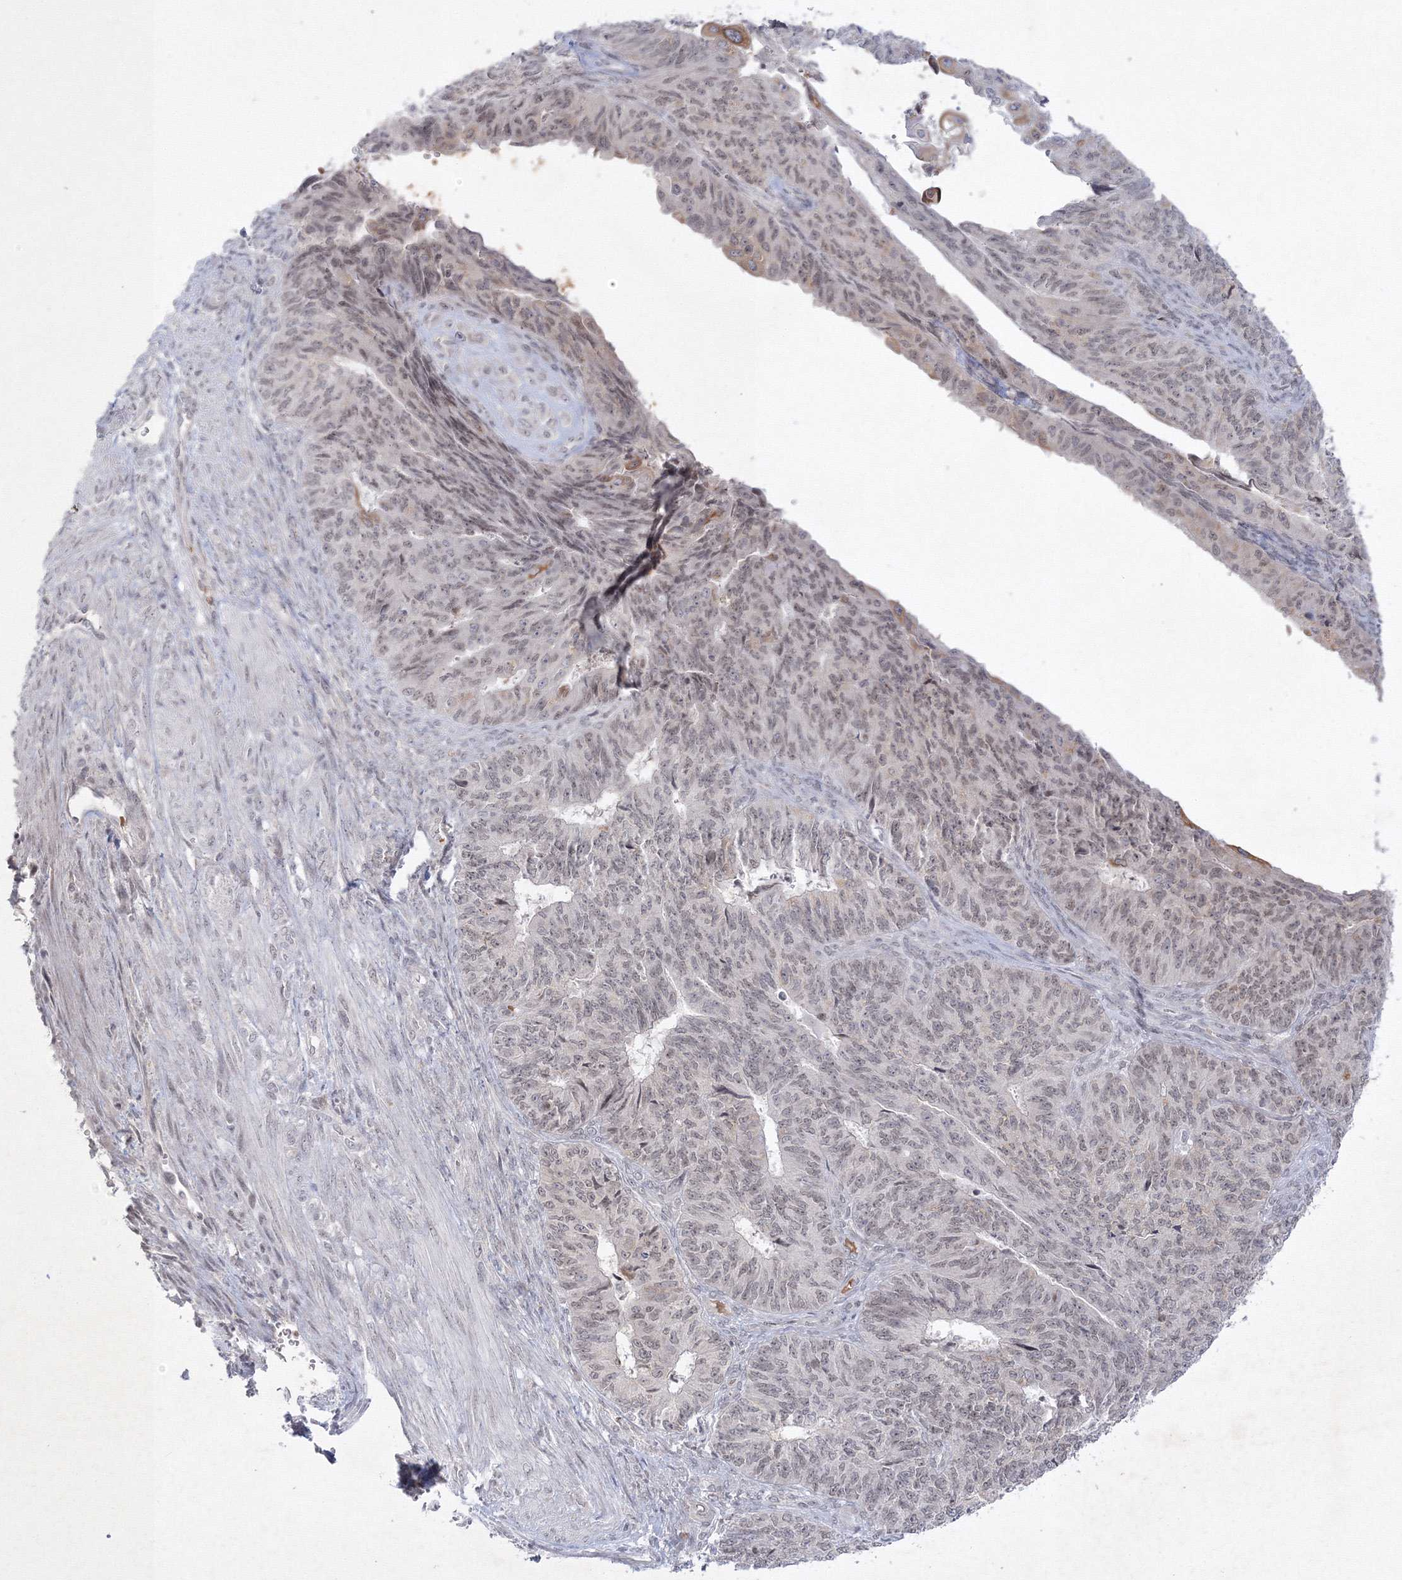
{"staining": {"intensity": "weak", "quantity": "25%-75%", "location": "nuclear"}, "tissue": "endometrial cancer", "cell_type": "Tumor cells", "image_type": "cancer", "snomed": [{"axis": "morphology", "description": "Adenocarcinoma, NOS"}, {"axis": "topography", "description": "Endometrium"}], "caption": "Endometrial cancer (adenocarcinoma) stained with a brown dye shows weak nuclear positive expression in about 25%-75% of tumor cells.", "gene": "NXPE3", "patient": {"sex": "female", "age": 32}}